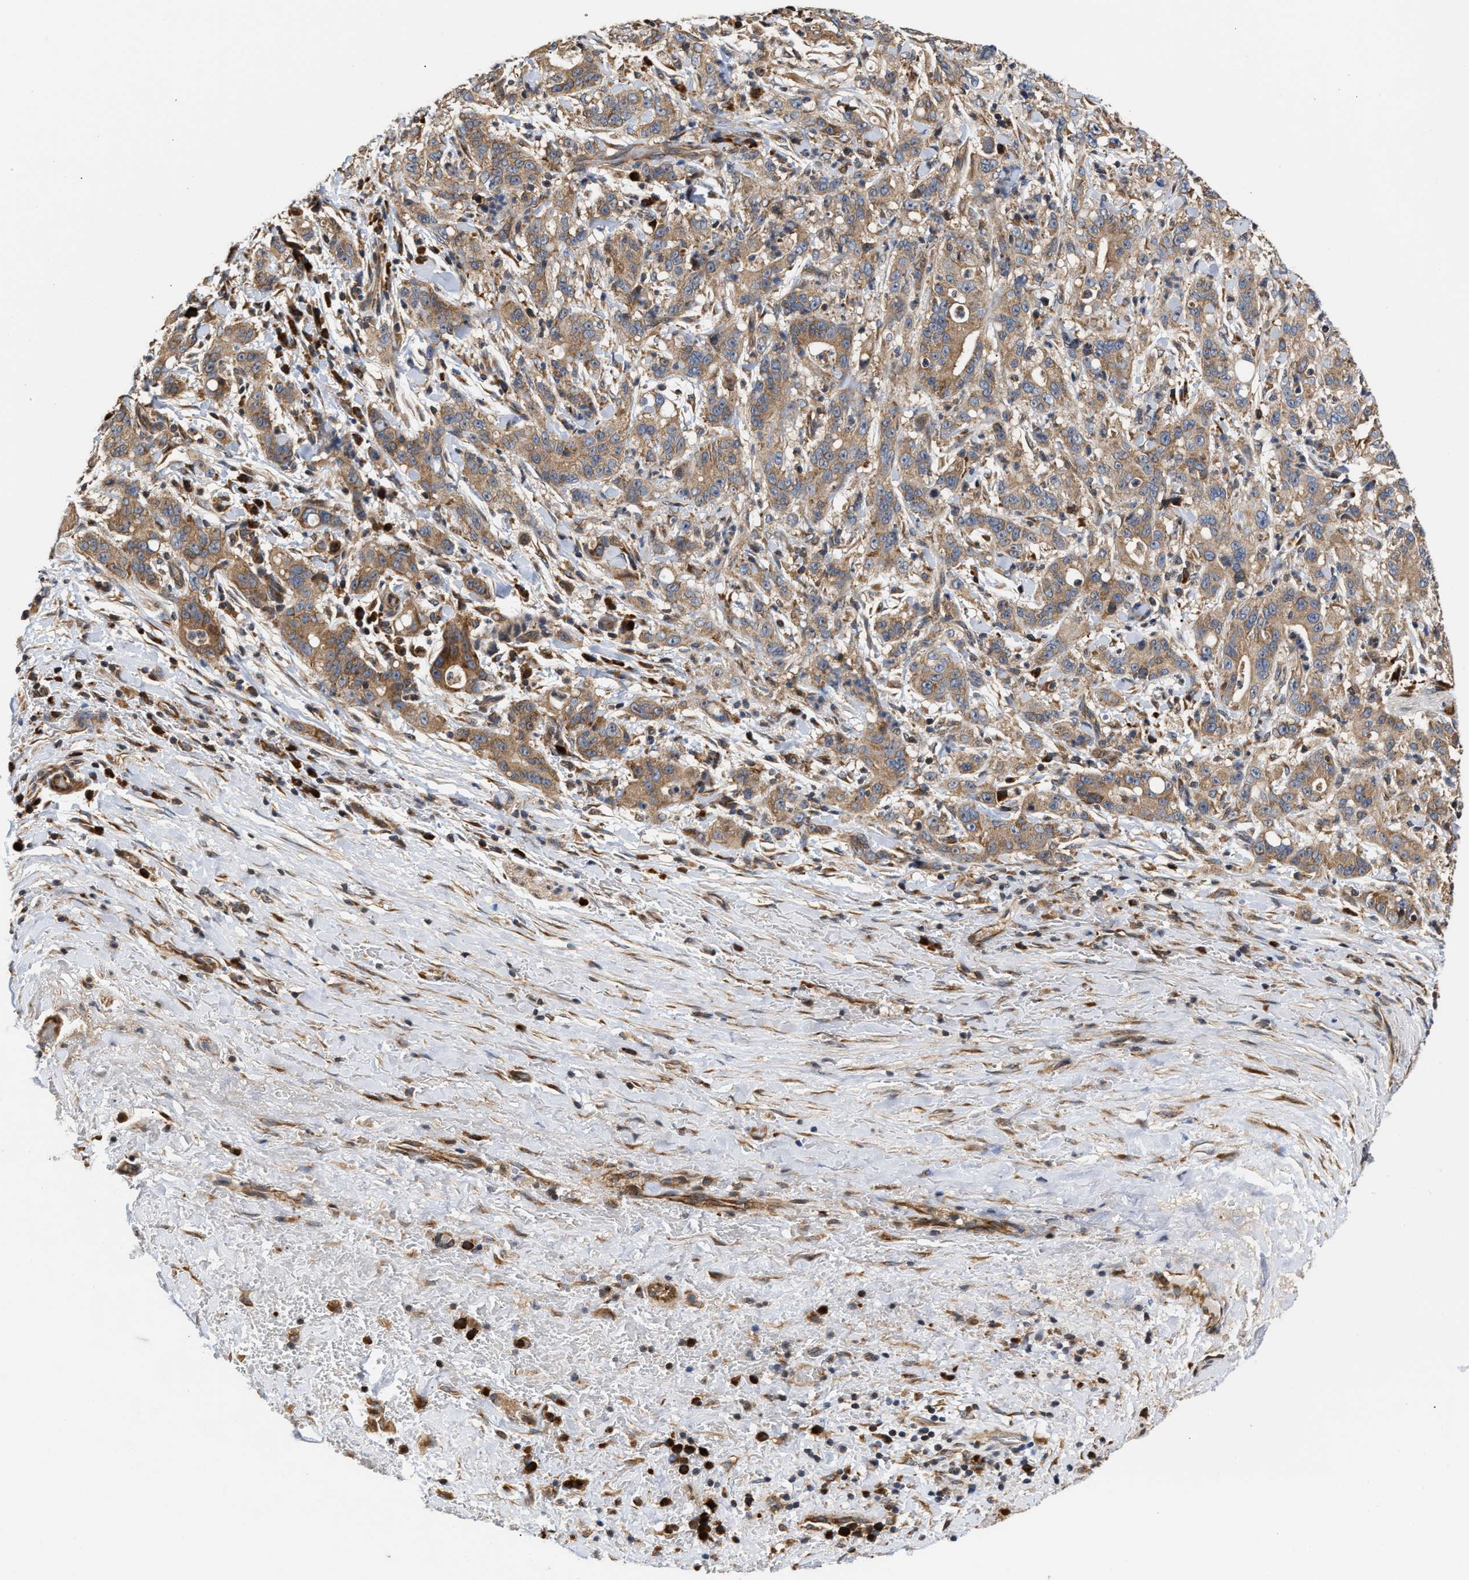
{"staining": {"intensity": "strong", "quantity": ">75%", "location": "cytoplasmic/membranous"}, "tissue": "liver cancer", "cell_type": "Tumor cells", "image_type": "cancer", "snomed": [{"axis": "morphology", "description": "Cholangiocarcinoma"}, {"axis": "topography", "description": "Liver"}], "caption": "This image reveals IHC staining of human cholangiocarcinoma (liver), with high strong cytoplasmic/membranous staining in approximately >75% of tumor cells.", "gene": "CLIP2", "patient": {"sex": "female", "age": 38}}